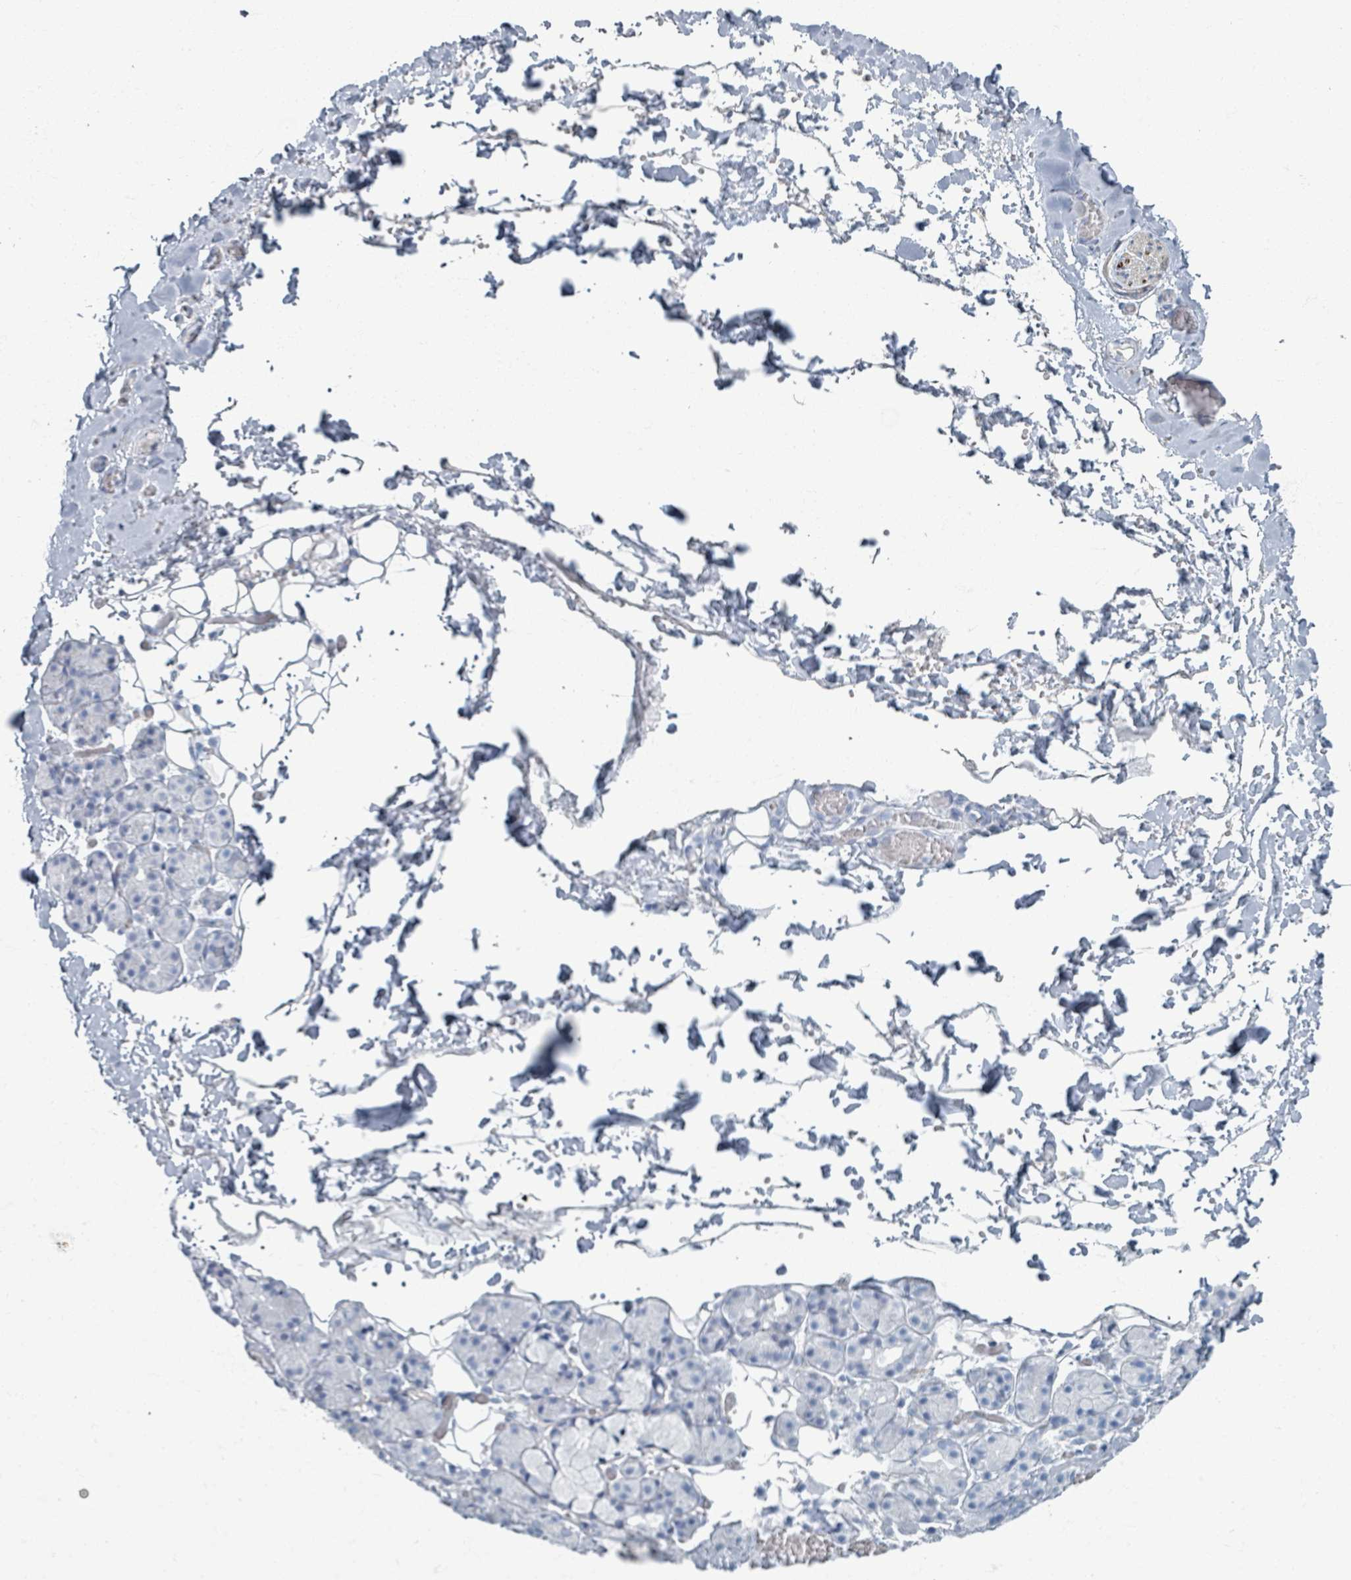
{"staining": {"intensity": "negative", "quantity": "none", "location": "none"}, "tissue": "salivary gland", "cell_type": "Glandular cells", "image_type": "normal", "snomed": [{"axis": "morphology", "description": "Normal tissue, NOS"}, {"axis": "topography", "description": "Salivary gland"}], "caption": "DAB (3,3'-diaminobenzidine) immunohistochemical staining of normal human salivary gland reveals no significant expression in glandular cells.", "gene": "TAS2R1", "patient": {"sex": "male", "age": 63}}